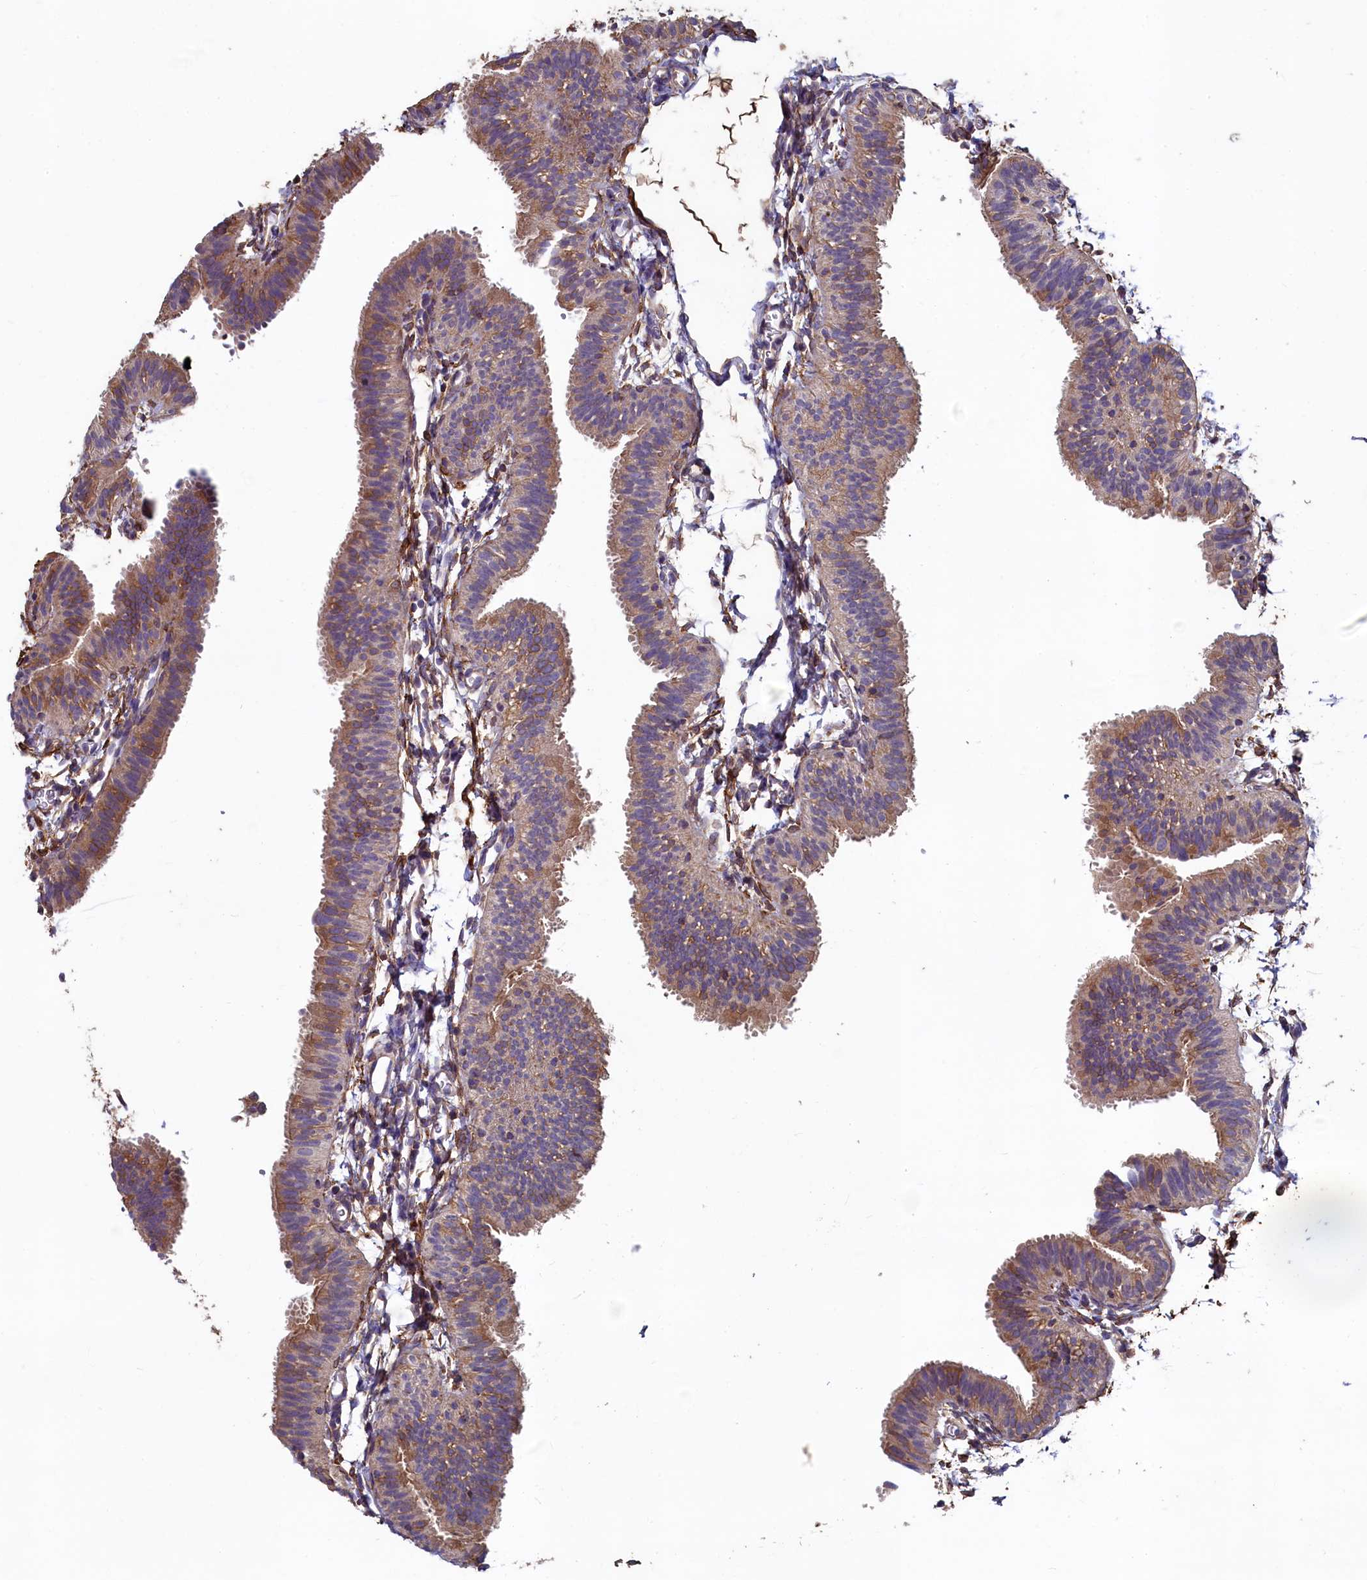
{"staining": {"intensity": "moderate", "quantity": ">75%", "location": "cytoplasmic/membranous"}, "tissue": "fallopian tube", "cell_type": "Glandular cells", "image_type": "normal", "snomed": [{"axis": "morphology", "description": "Normal tissue, NOS"}, {"axis": "topography", "description": "Fallopian tube"}], "caption": "Immunohistochemistry (IHC) of normal fallopian tube displays medium levels of moderate cytoplasmic/membranous expression in about >75% of glandular cells.", "gene": "SPATA2L", "patient": {"sex": "female", "age": 35}}